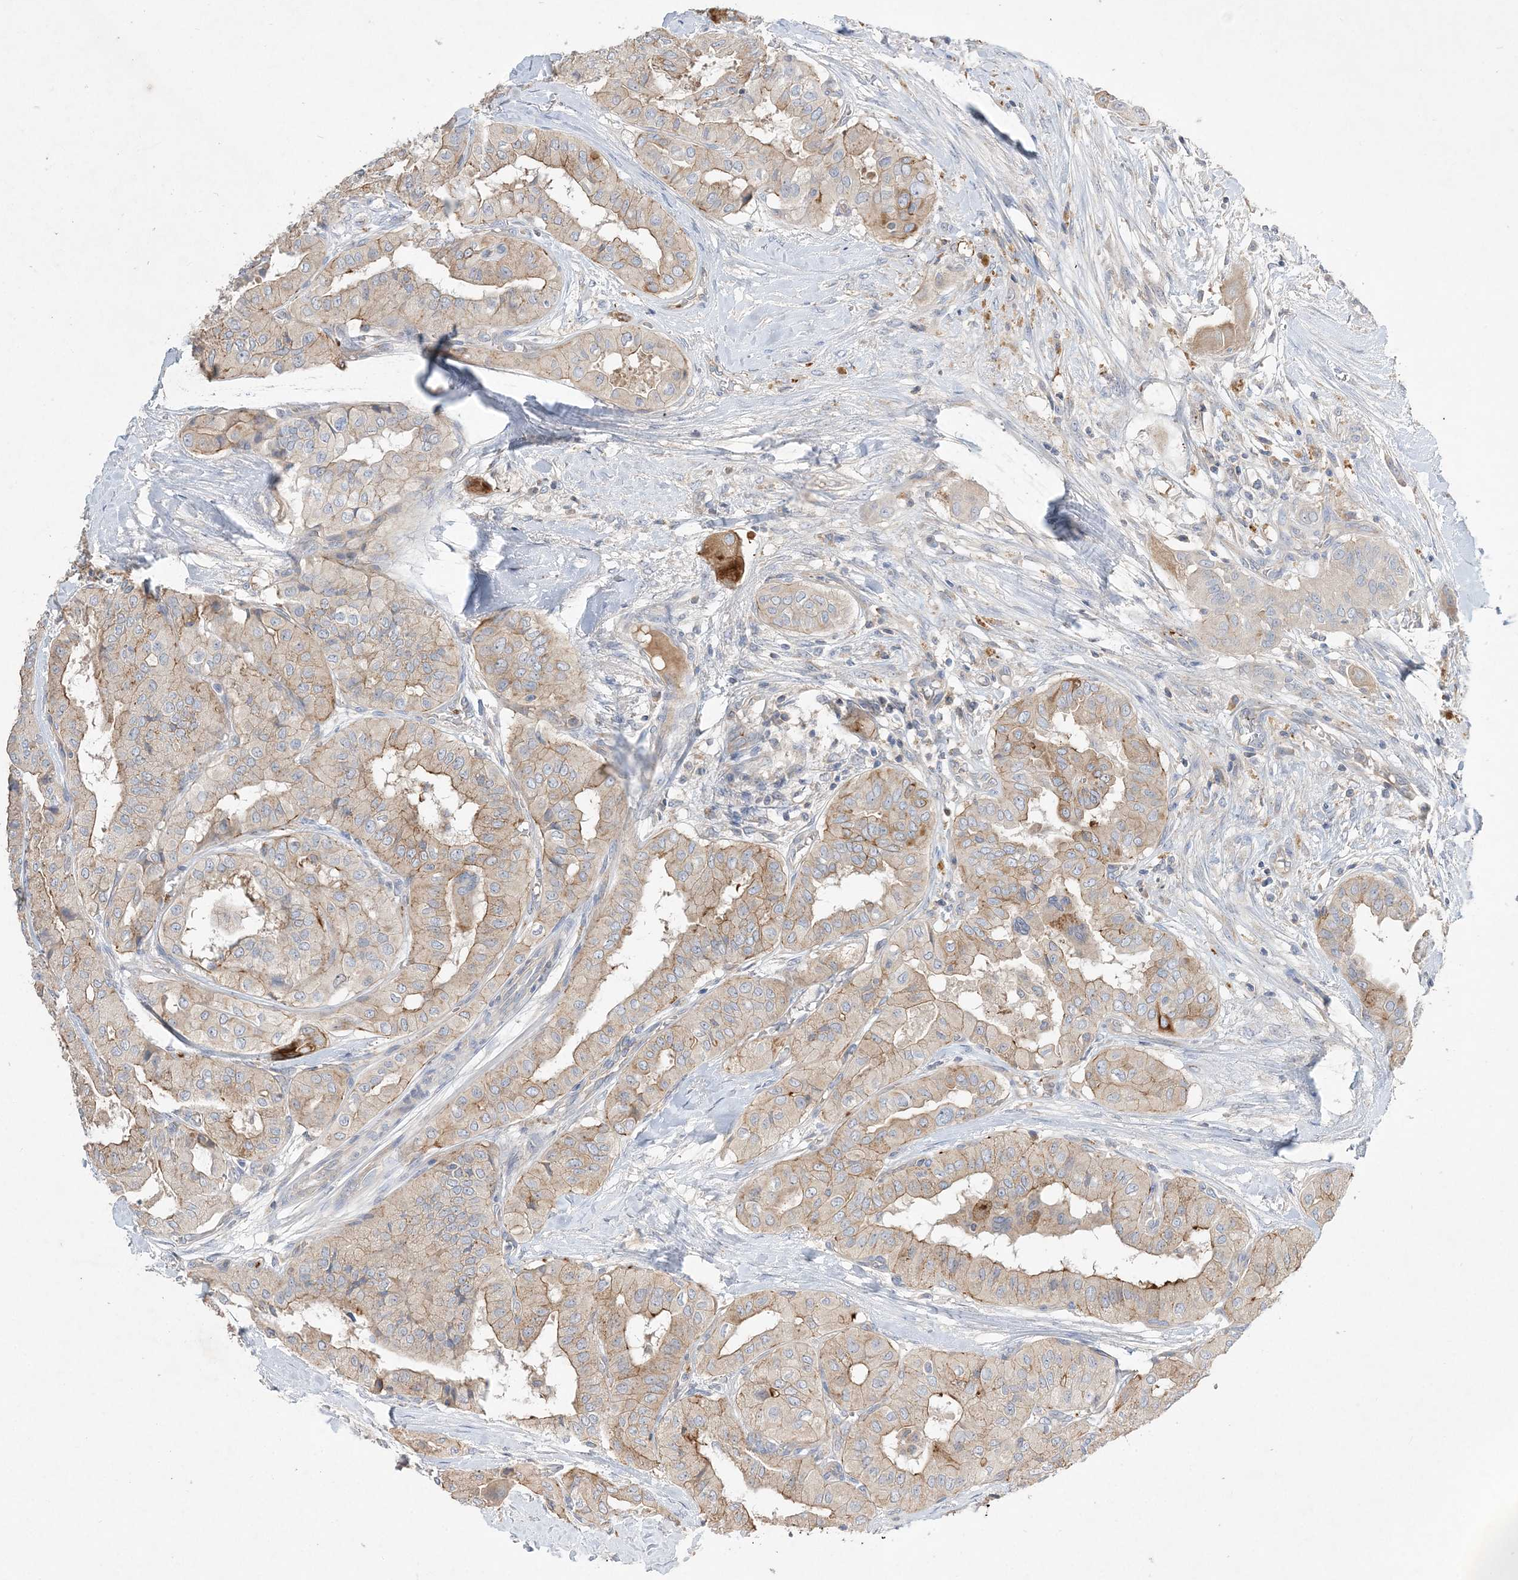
{"staining": {"intensity": "moderate", "quantity": "25%-75%", "location": "cytoplasmic/membranous"}, "tissue": "thyroid cancer", "cell_type": "Tumor cells", "image_type": "cancer", "snomed": [{"axis": "morphology", "description": "Papillary adenocarcinoma, NOS"}, {"axis": "topography", "description": "Thyroid gland"}], "caption": "This is an image of immunohistochemistry (IHC) staining of thyroid papillary adenocarcinoma, which shows moderate positivity in the cytoplasmic/membranous of tumor cells.", "gene": "ADCK2", "patient": {"sex": "female", "age": 59}}